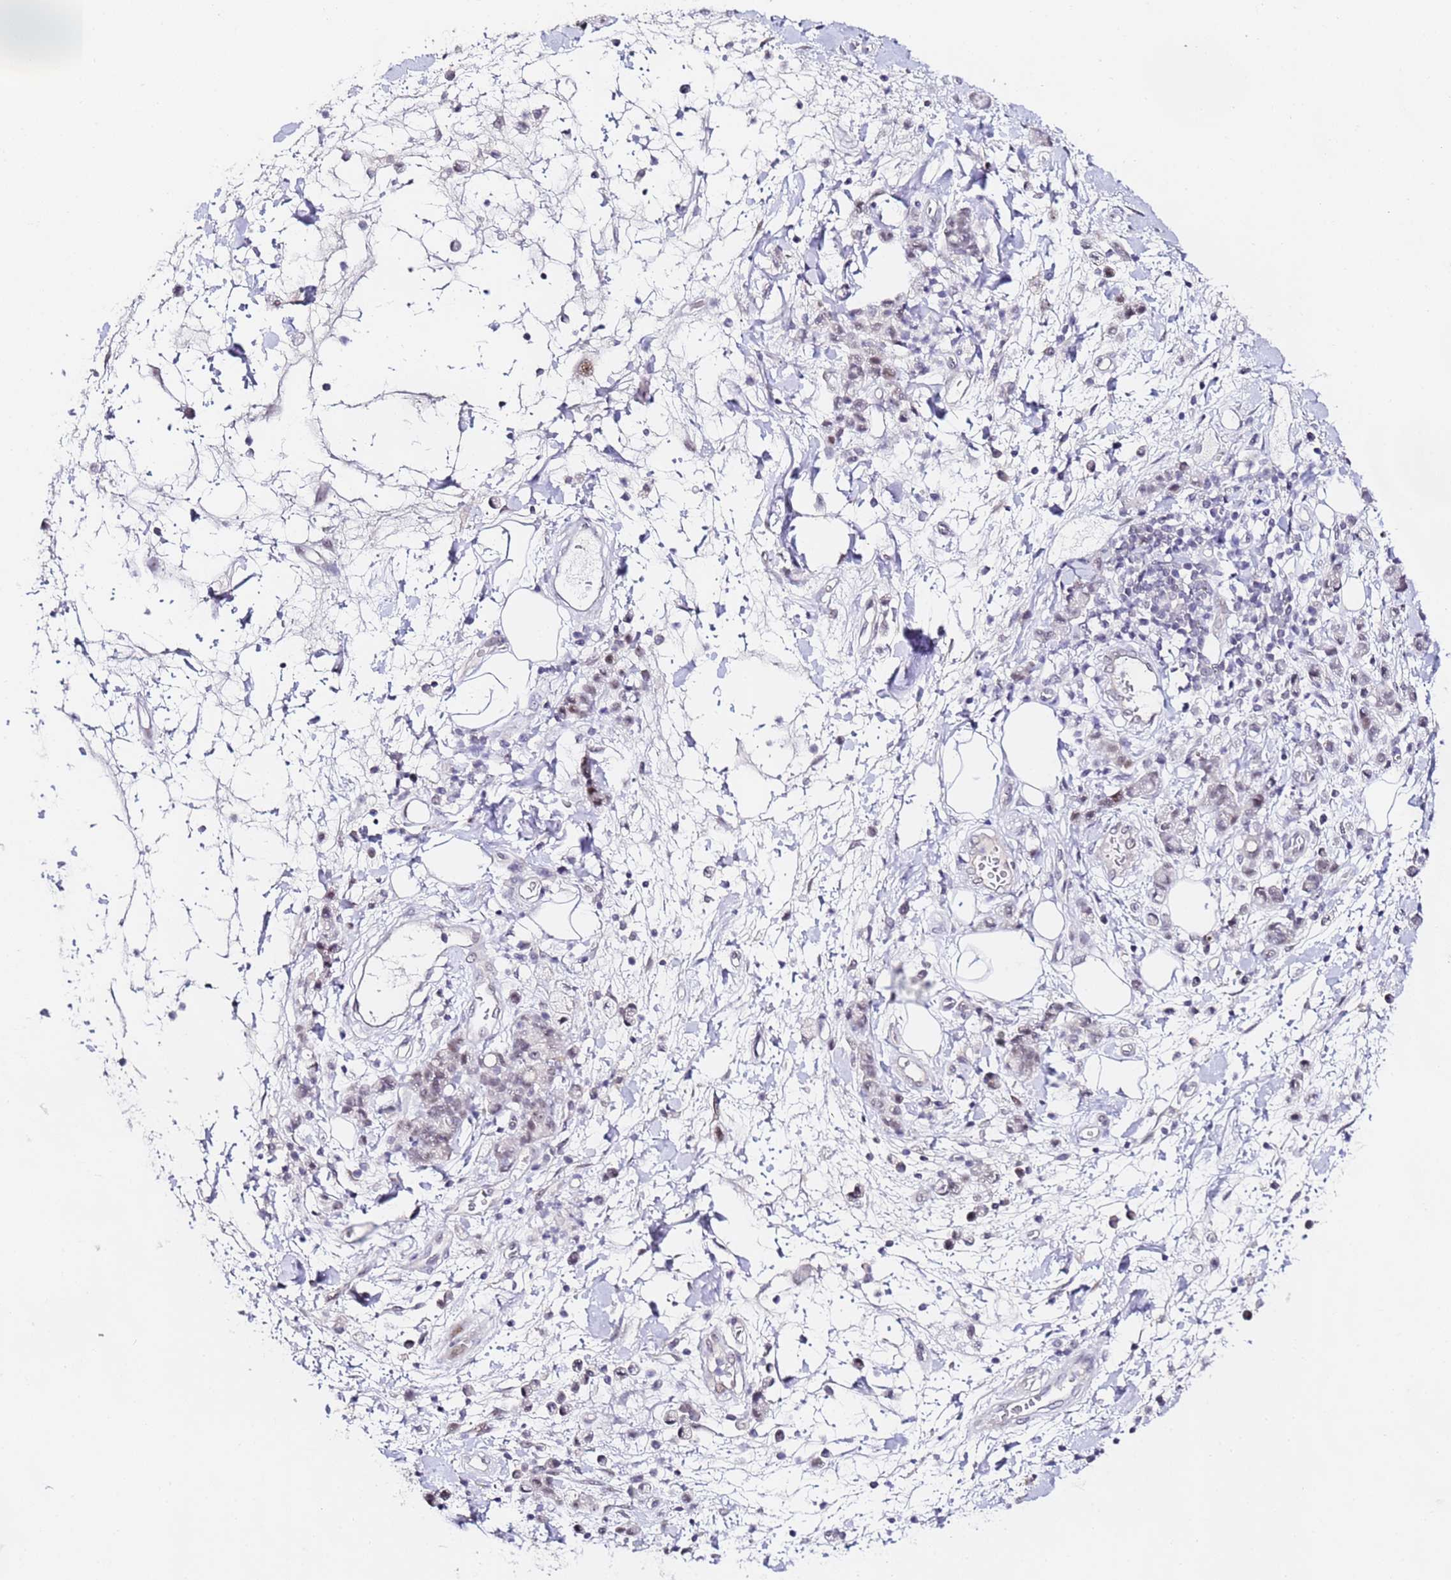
{"staining": {"intensity": "weak", "quantity": "<25%", "location": "nuclear"}, "tissue": "stomach cancer", "cell_type": "Tumor cells", "image_type": "cancer", "snomed": [{"axis": "morphology", "description": "Adenocarcinoma, NOS"}, {"axis": "topography", "description": "Stomach"}], "caption": "A high-resolution image shows immunohistochemistry (IHC) staining of stomach adenocarcinoma, which demonstrates no significant positivity in tumor cells.", "gene": "LSM3", "patient": {"sex": "male", "age": 77}}